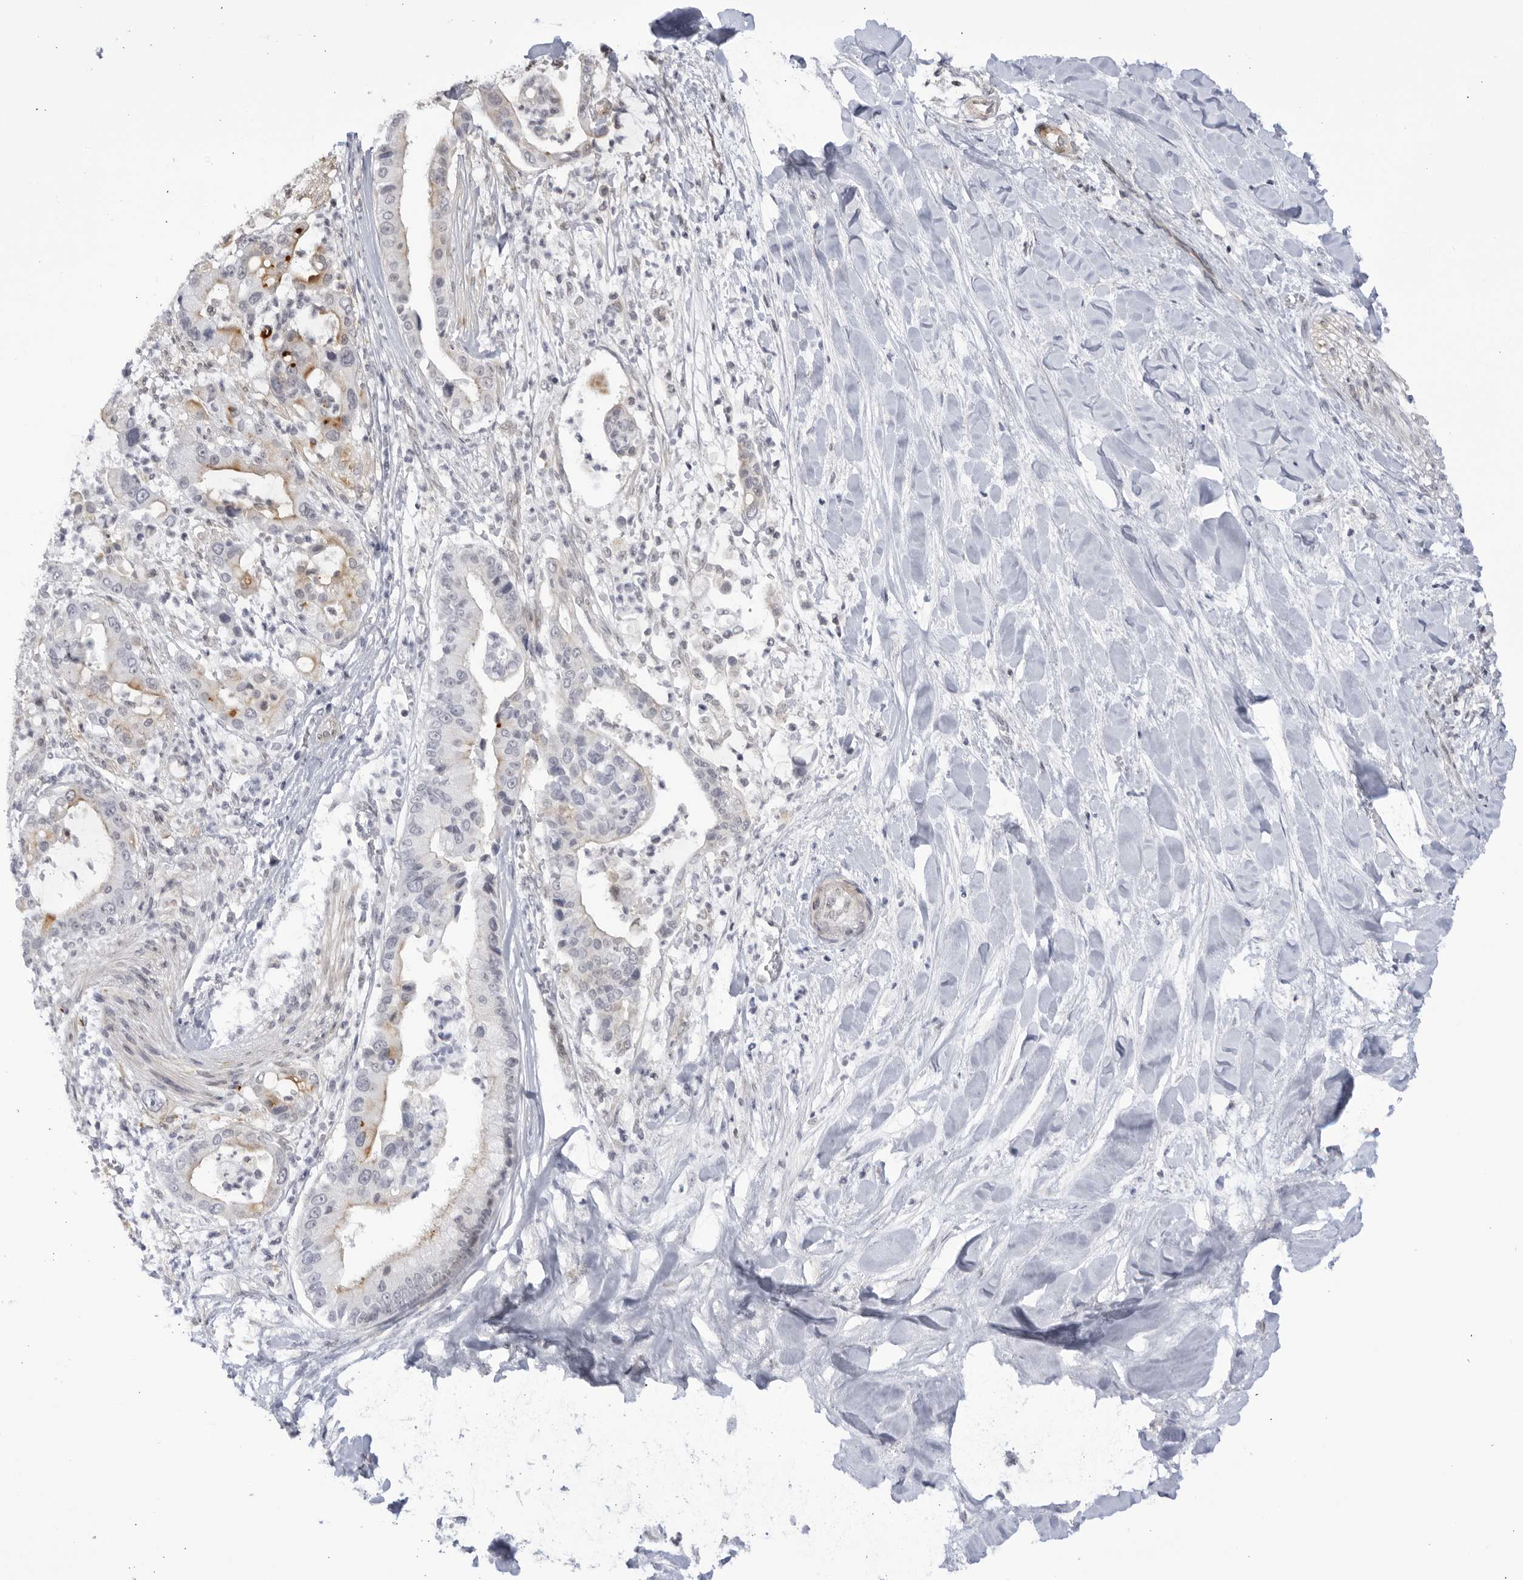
{"staining": {"intensity": "moderate", "quantity": "<25%", "location": "cytoplasmic/membranous"}, "tissue": "liver cancer", "cell_type": "Tumor cells", "image_type": "cancer", "snomed": [{"axis": "morphology", "description": "Cholangiocarcinoma"}, {"axis": "topography", "description": "Liver"}], "caption": "Human liver cancer (cholangiocarcinoma) stained with a protein marker demonstrates moderate staining in tumor cells.", "gene": "CNBD1", "patient": {"sex": "female", "age": 54}}